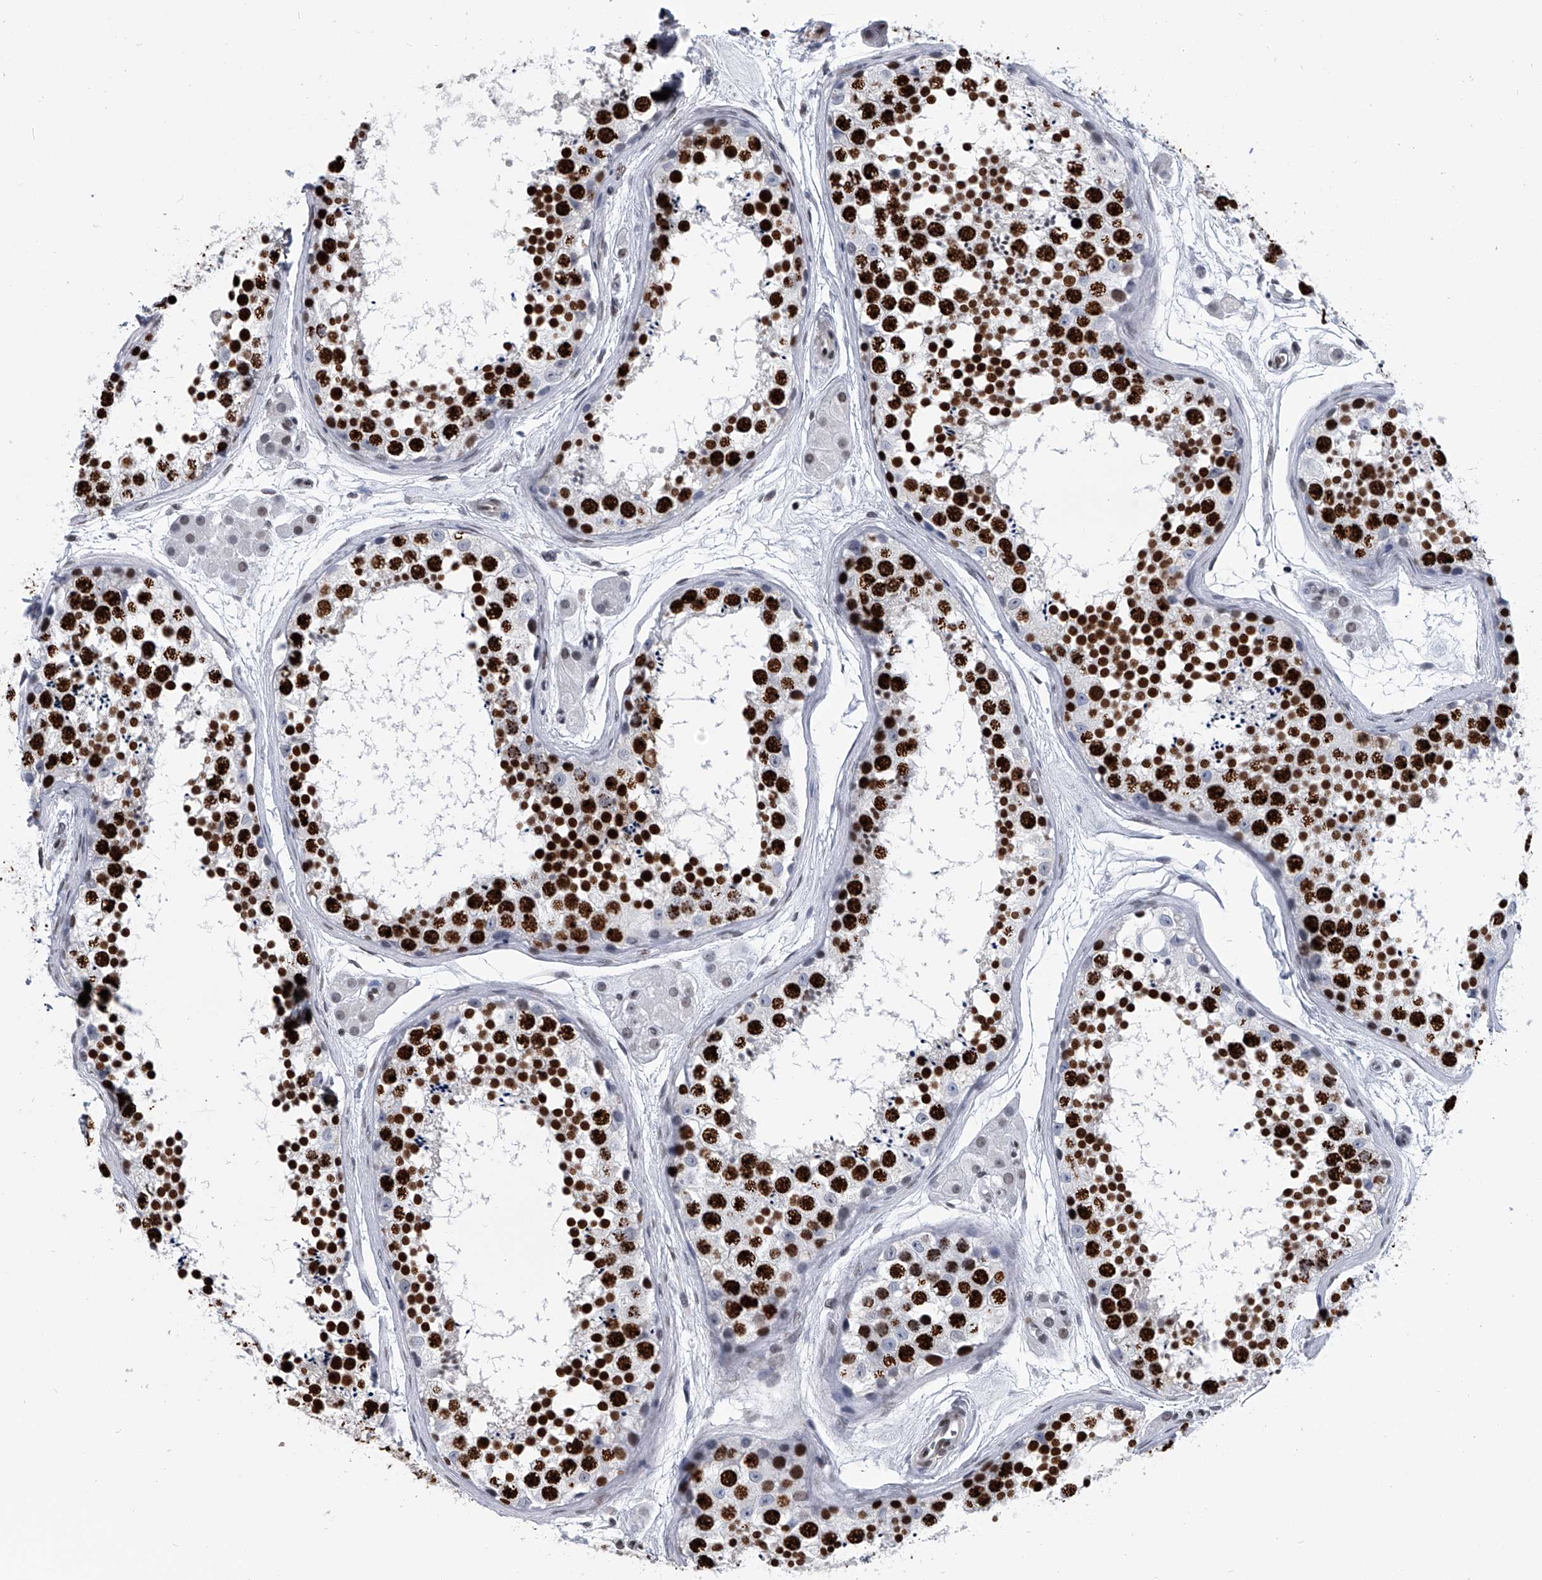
{"staining": {"intensity": "strong", "quantity": ">75%", "location": "nuclear"}, "tissue": "testis", "cell_type": "Cells in seminiferous ducts", "image_type": "normal", "snomed": [{"axis": "morphology", "description": "Normal tissue, NOS"}, {"axis": "topography", "description": "Testis"}], "caption": "Immunohistochemical staining of unremarkable testis reveals strong nuclear protein positivity in about >75% of cells in seminiferous ducts. (DAB IHC, brown staining for protein, blue staining for nuclei).", "gene": "SIM2", "patient": {"sex": "male", "age": 56}}